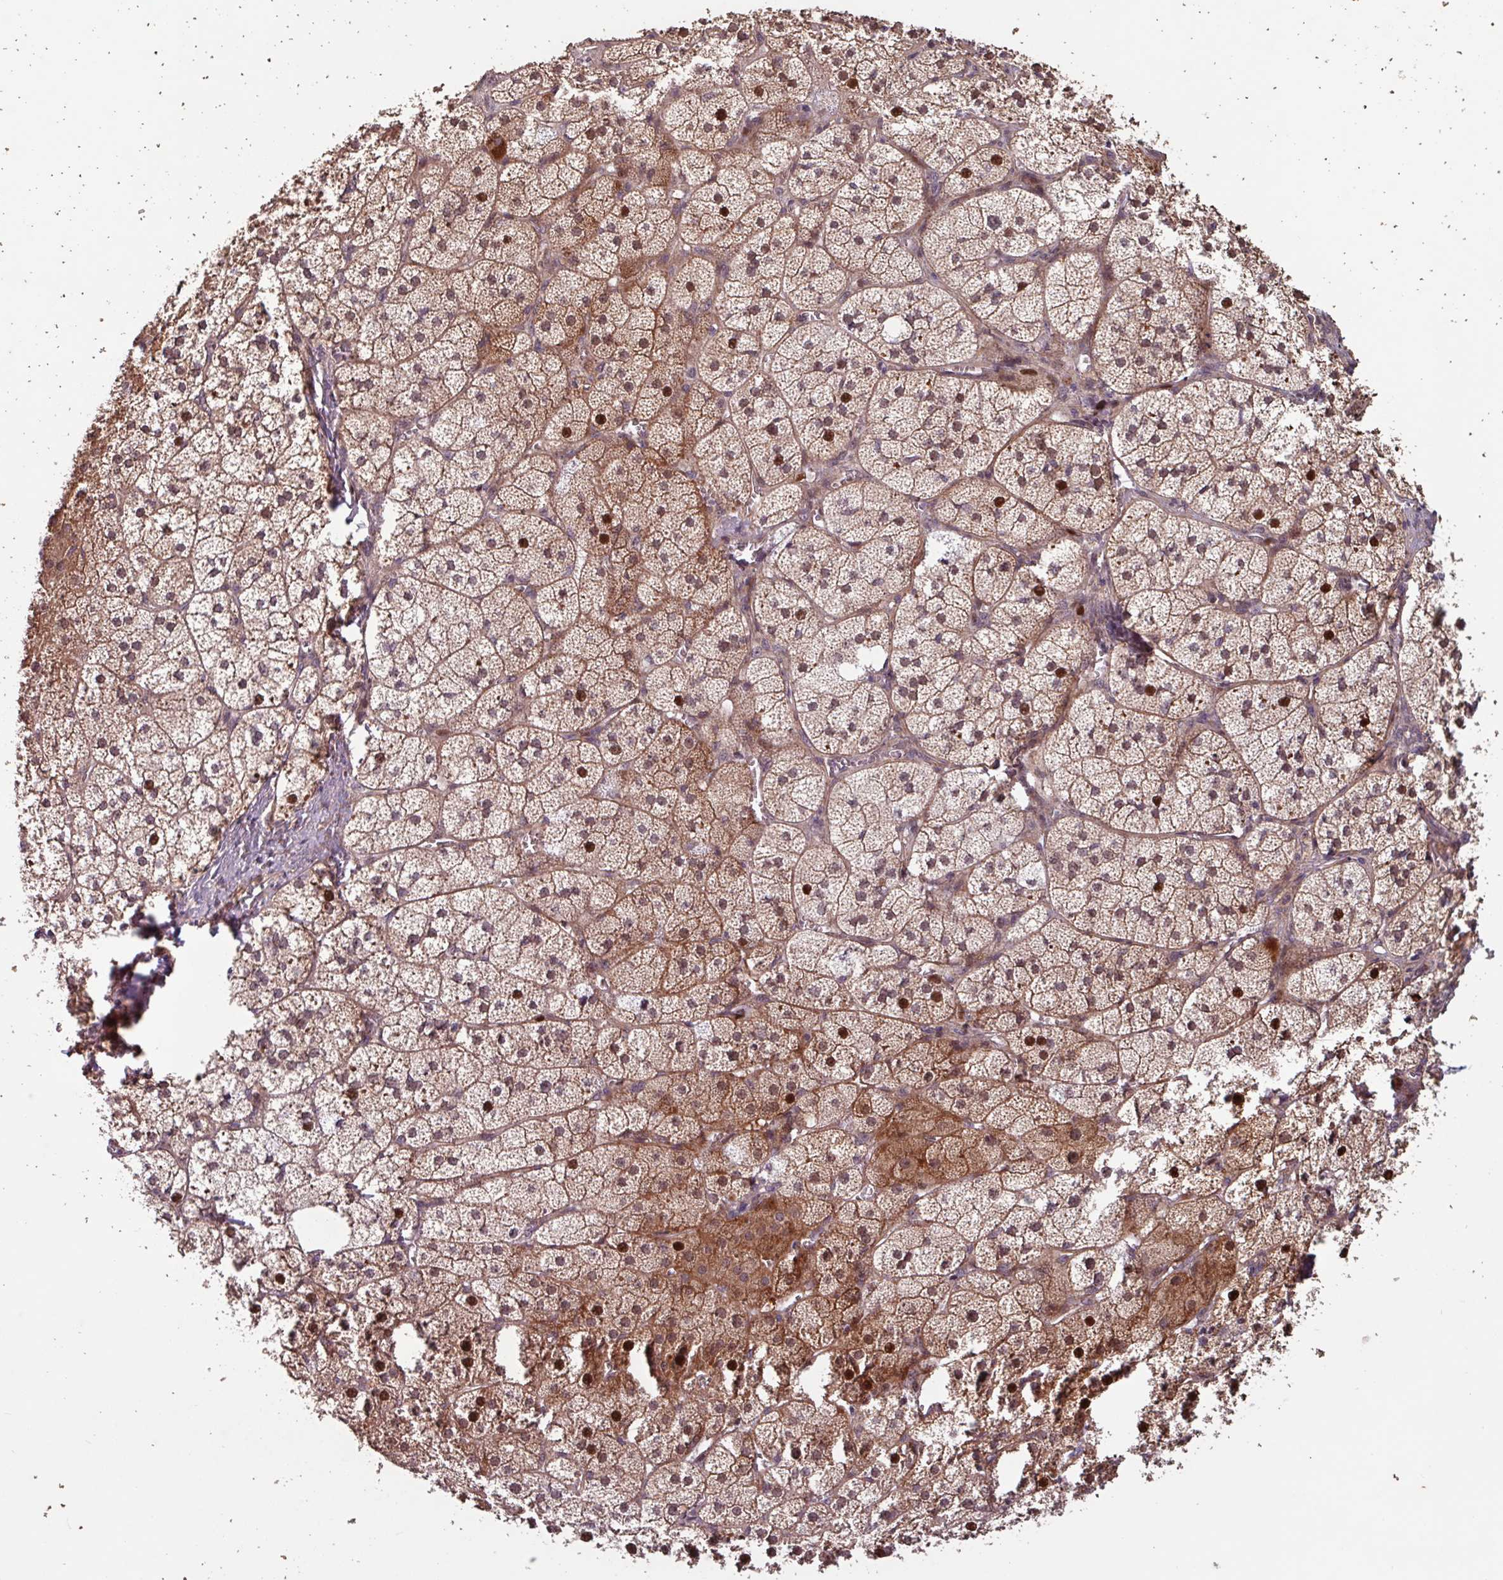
{"staining": {"intensity": "strong", "quantity": ">75%", "location": "cytoplasmic/membranous,nuclear"}, "tissue": "adrenal gland", "cell_type": "Glandular cells", "image_type": "normal", "snomed": [{"axis": "morphology", "description": "Normal tissue, NOS"}, {"axis": "topography", "description": "Adrenal gland"}], "caption": "Strong cytoplasmic/membranous,nuclear expression for a protein is present in about >75% of glandular cells of benign adrenal gland using immunohistochemistry.", "gene": "TMEM88", "patient": {"sex": "female", "age": 52}}